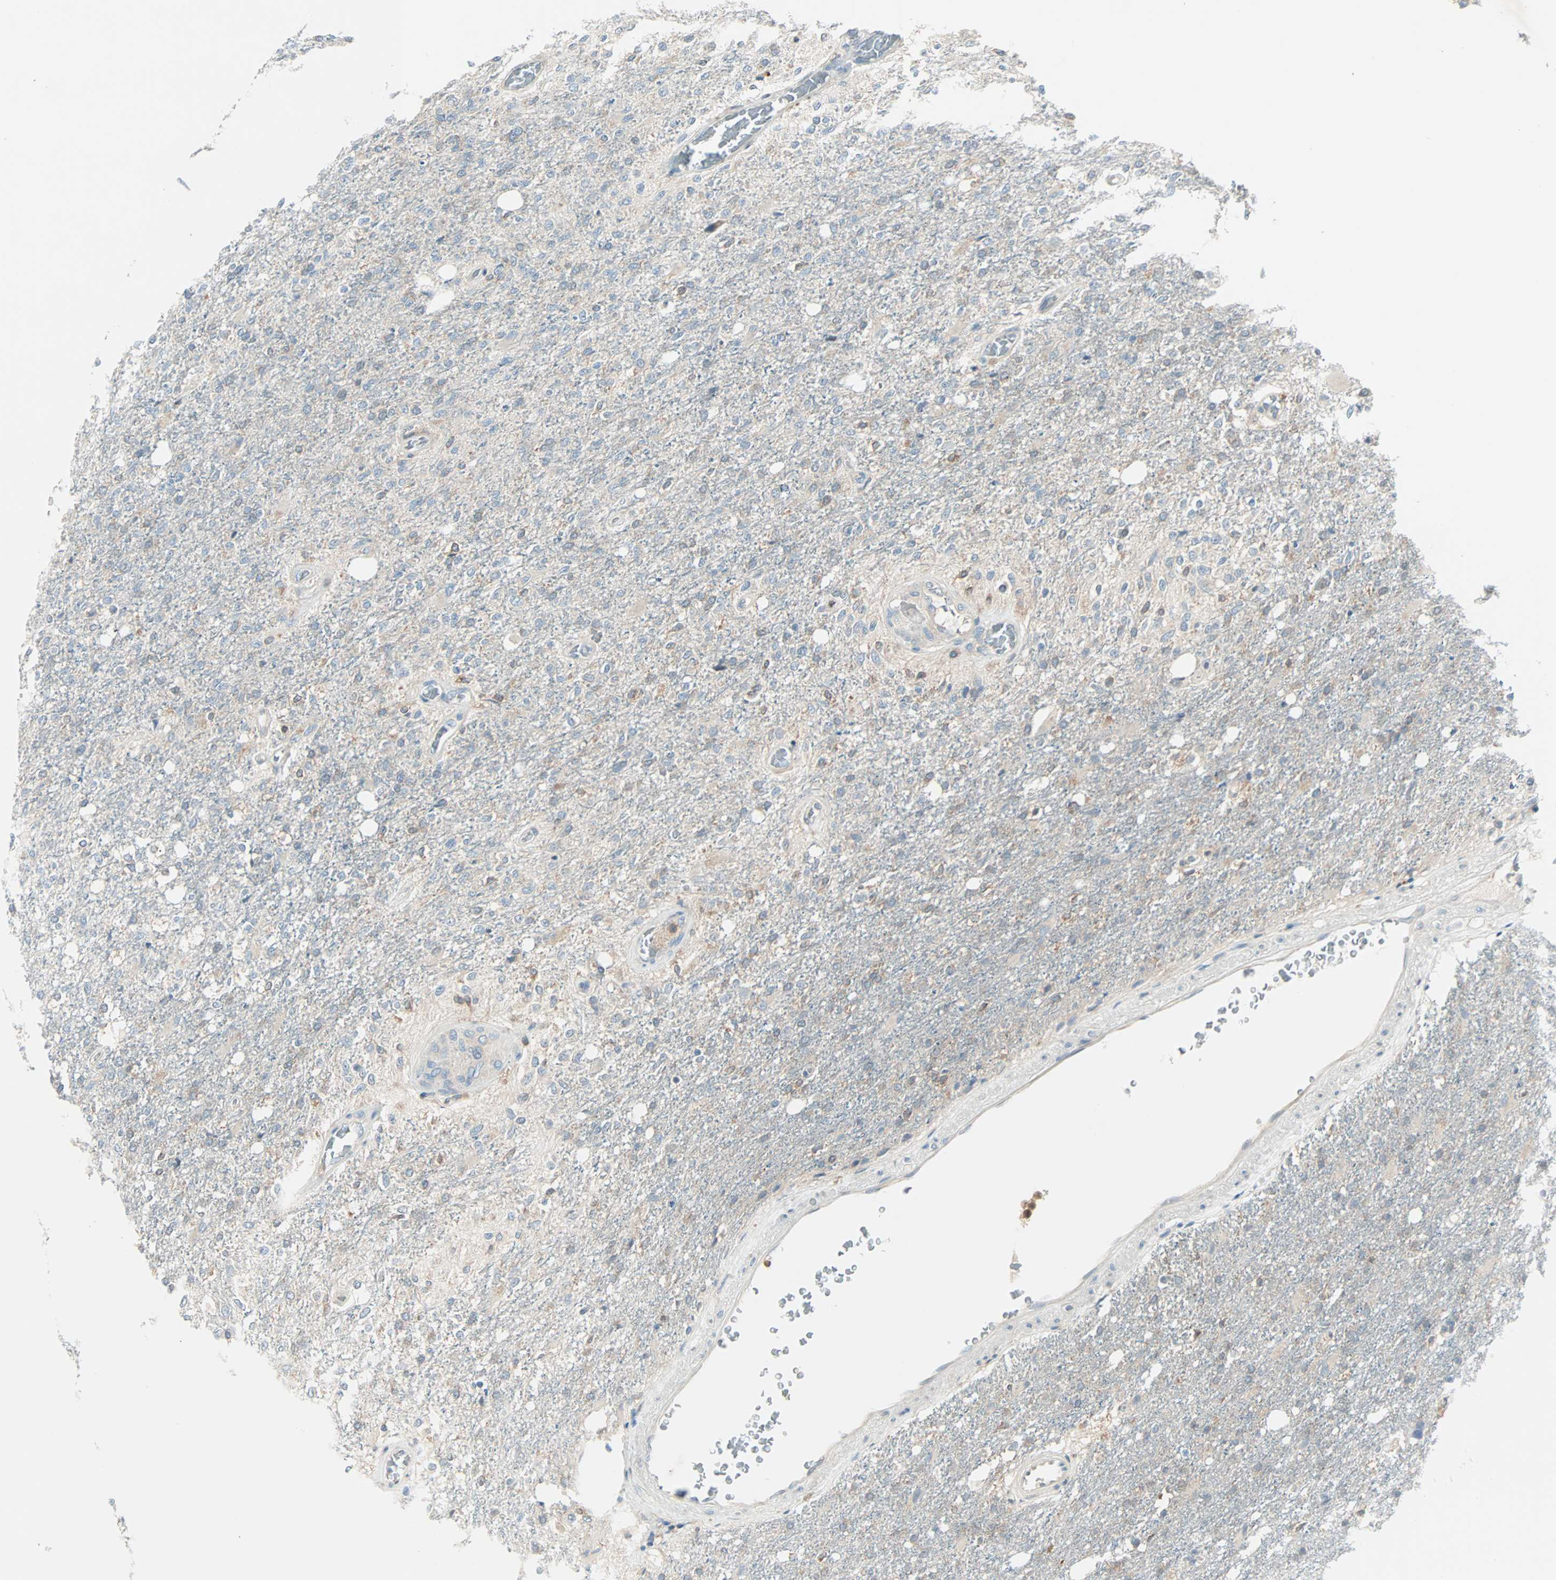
{"staining": {"intensity": "moderate", "quantity": "25%-75%", "location": "cytoplasmic/membranous"}, "tissue": "glioma", "cell_type": "Tumor cells", "image_type": "cancer", "snomed": [{"axis": "morphology", "description": "Normal tissue, NOS"}, {"axis": "morphology", "description": "Glioma, malignant, High grade"}, {"axis": "topography", "description": "Cerebral cortex"}], "caption": "Moderate cytoplasmic/membranous protein positivity is present in about 25%-75% of tumor cells in malignant glioma (high-grade).", "gene": "SMIM8", "patient": {"sex": "male", "age": 77}}